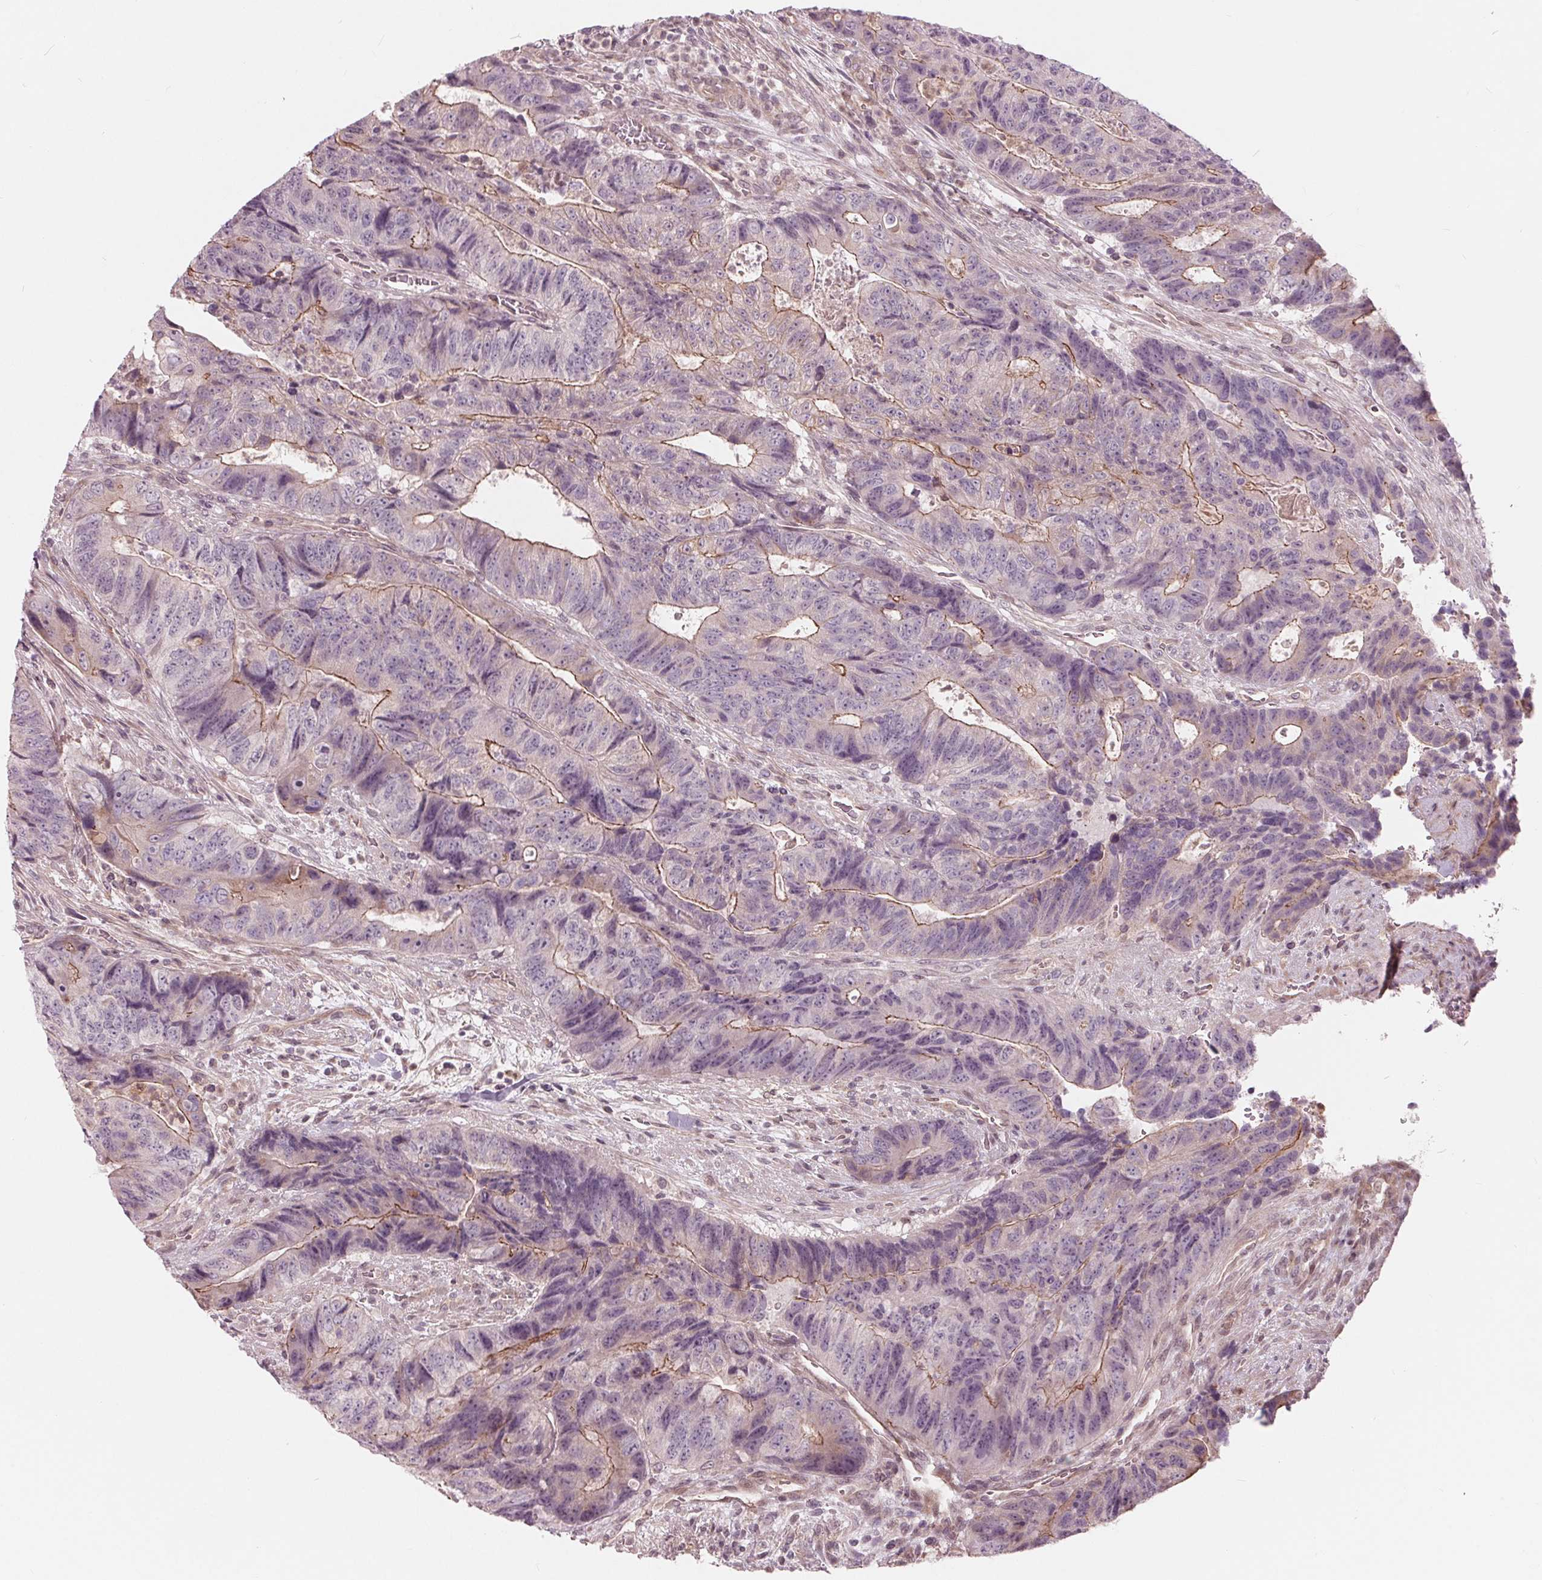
{"staining": {"intensity": "moderate", "quantity": "<25%", "location": "cytoplasmic/membranous"}, "tissue": "colorectal cancer", "cell_type": "Tumor cells", "image_type": "cancer", "snomed": [{"axis": "morphology", "description": "Normal tissue, NOS"}, {"axis": "morphology", "description": "Adenocarcinoma, NOS"}, {"axis": "topography", "description": "Colon"}], "caption": "High-magnification brightfield microscopy of colorectal cancer stained with DAB (brown) and counterstained with hematoxylin (blue). tumor cells exhibit moderate cytoplasmic/membranous staining is appreciated in about<25% of cells. (DAB = brown stain, brightfield microscopy at high magnification).", "gene": "TXNIP", "patient": {"sex": "female", "age": 48}}